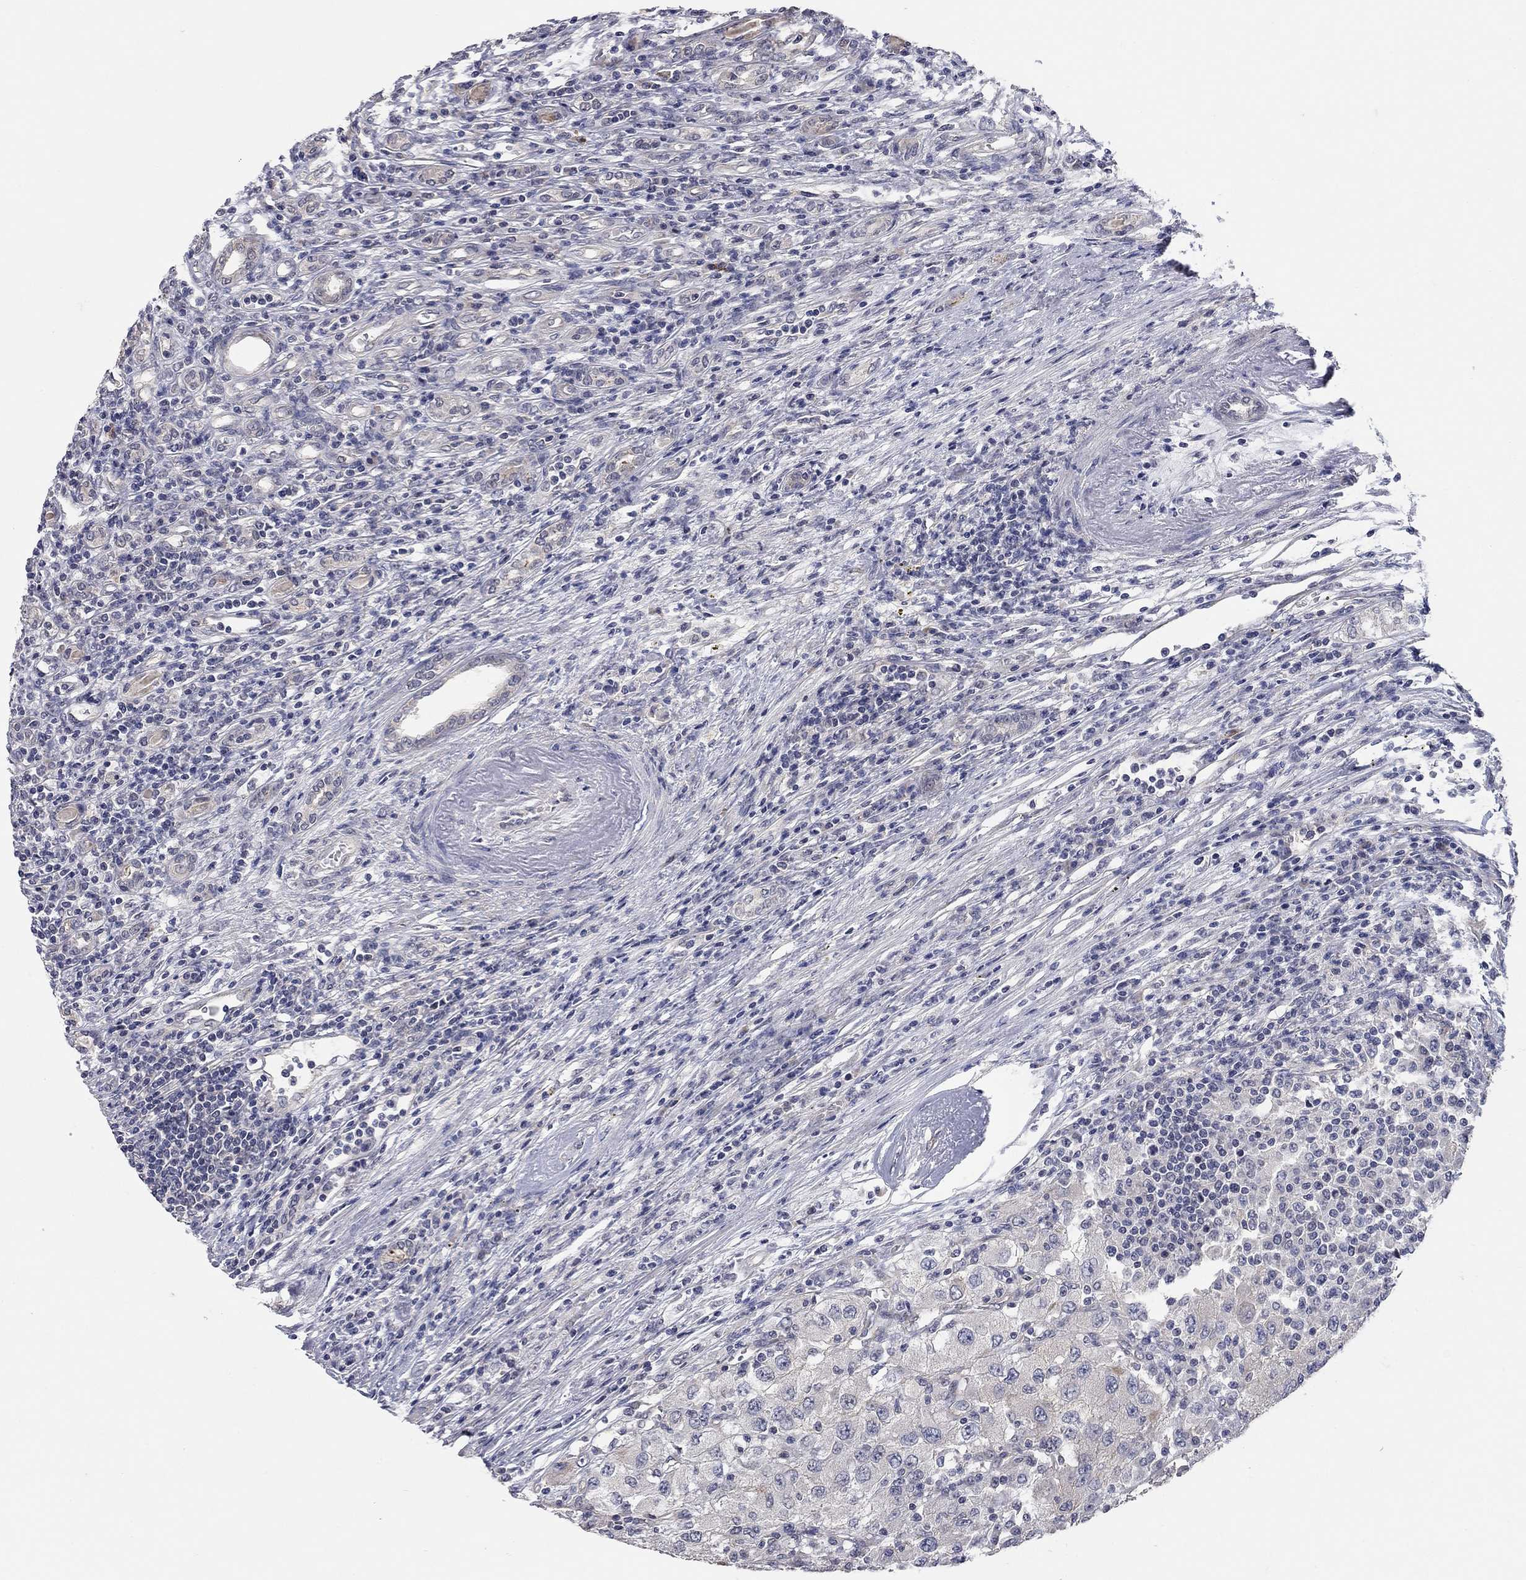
{"staining": {"intensity": "negative", "quantity": "none", "location": "none"}, "tissue": "renal cancer", "cell_type": "Tumor cells", "image_type": "cancer", "snomed": [{"axis": "morphology", "description": "Adenocarcinoma, NOS"}, {"axis": "topography", "description": "Kidney"}], "caption": "IHC of human adenocarcinoma (renal) displays no expression in tumor cells.", "gene": "WASF3", "patient": {"sex": "female", "age": 67}}